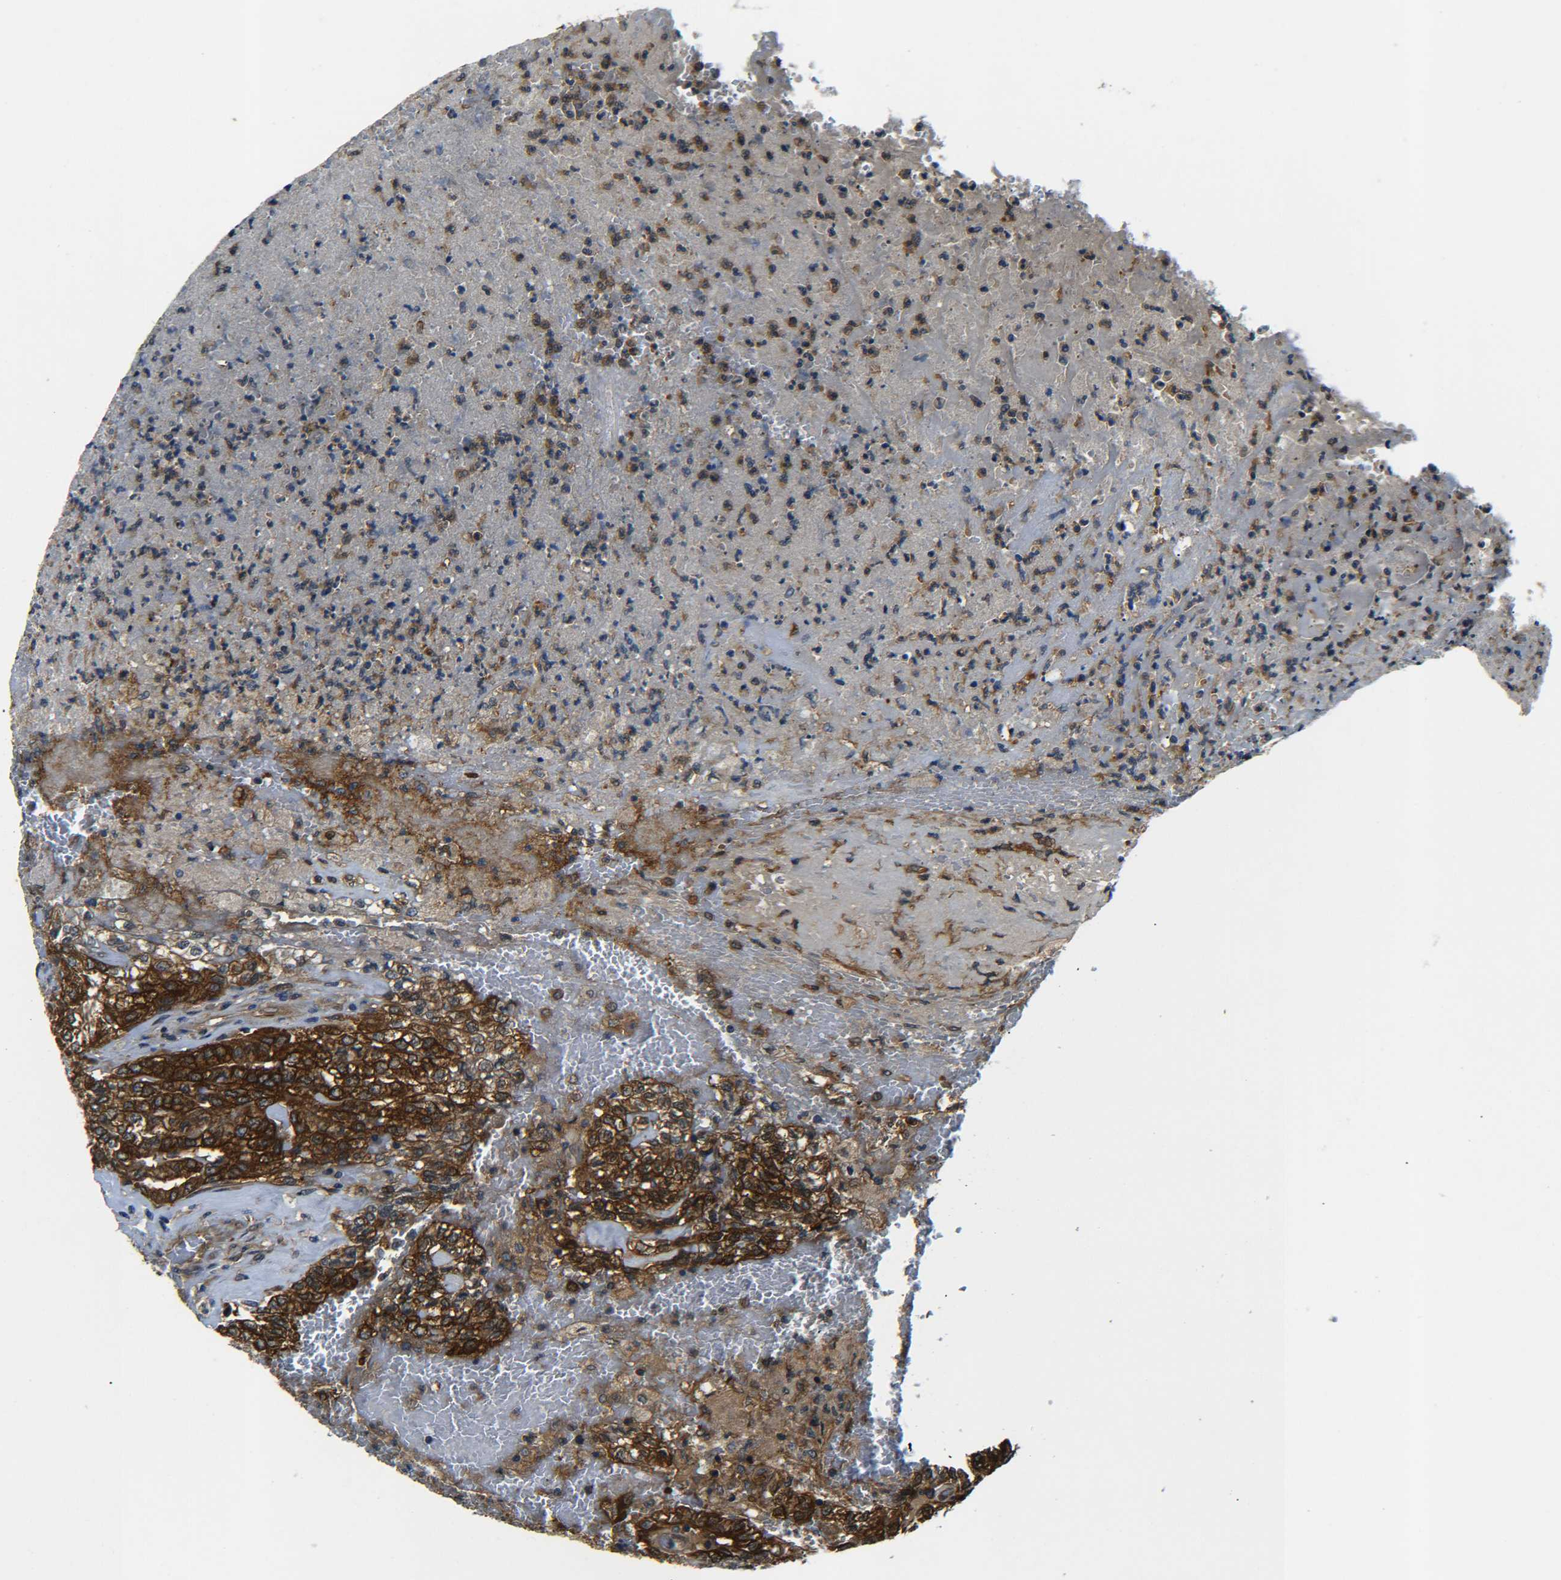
{"staining": {"intensity": "strong", "quantity": ">75%", "location": "cytoplasmic/membranous"}, "tissue": "renal cancer", "cell_type": "Tumor cells", "image_type": "cancer", "snomed": [{"axis": "morphology", "description": "Inflammation, NOS"}, {"axis": "morphology", "description": "Adenocarcinoma, NOS"}, {"axis": "topography", "description": "Kidney"}], "caption": "Immunohistochemical staining of human renal cancer displays high levels of strong cytoplasmic/membranous protein expression in about >75% of tumor cells.", "gene": "PREB", "patient": {"sex": "male", "age": 68}}